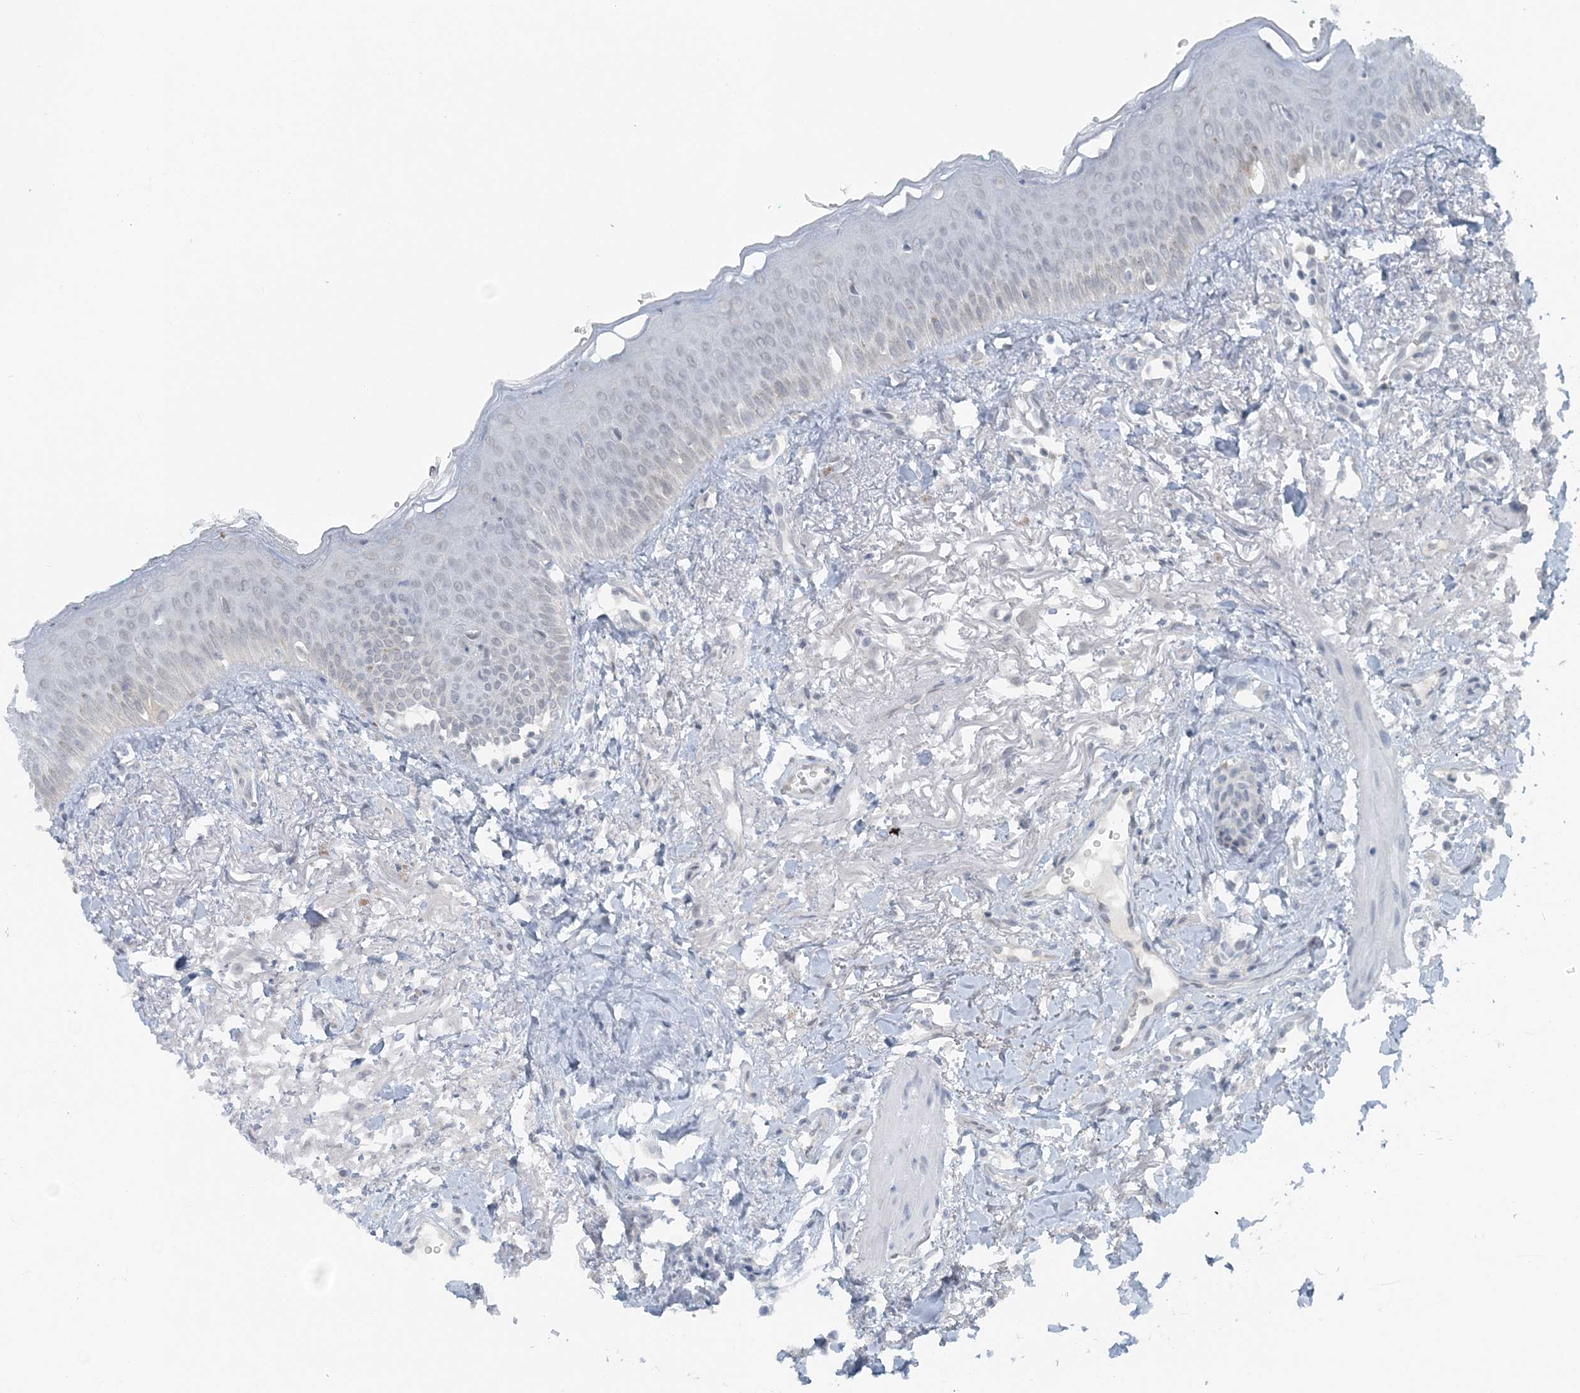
{"staining": {"intensity": "negative", "quantity": "none", "location": "none"}, "tissue": "oral mucosa", "cell_type": "Squamous epithelial cells", "image_type": "normal", "snomed": [{"axis": "morphology", "description": "Normal tissue, NOS"}, {"axis": "topography", "description": "Oral tissue"}], "caption": "Oral mucosa stained for a protein using IHC exhibits no positivity squamous epithelial cells.", "gene": "ATP11A", "patient": {"sex": "female", "age": 70}}